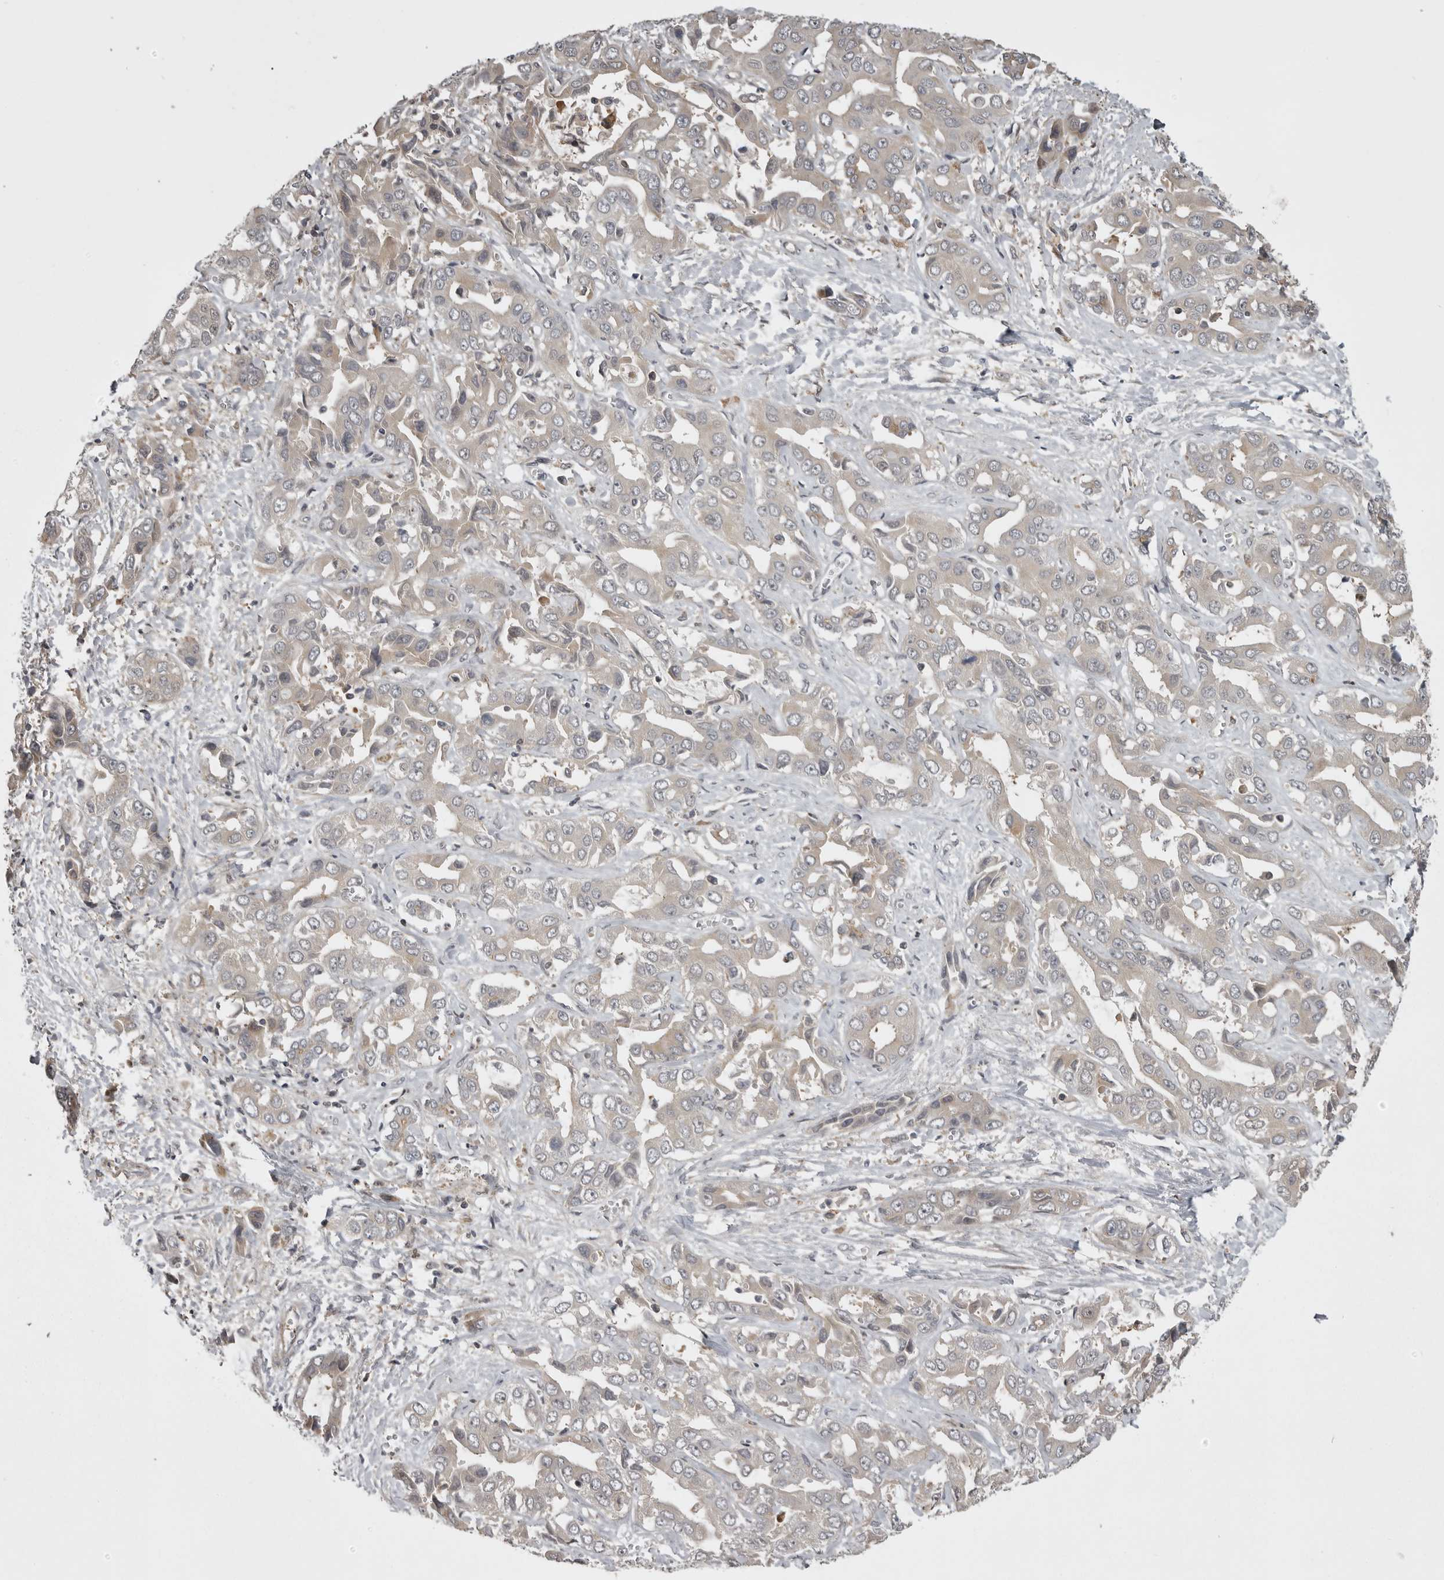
{"staining": {"intensity": "negative", "quantity": "none", "location": "none"}, "tissue": "liver cancer", "cell_type": "Tumor cells", "image_type": "cancer", "snomed": [{"axis": "morphology", "description": "Cholangiocarcinoma"}, {"axis": "topography", "description": "Liver"}], "caption": "Tumor cells are negative for protein expression in human liver cancer (cholangiocarcinoma).", "gene": "ZNRF1", "patient": {"sex": "female", "age": 52}}